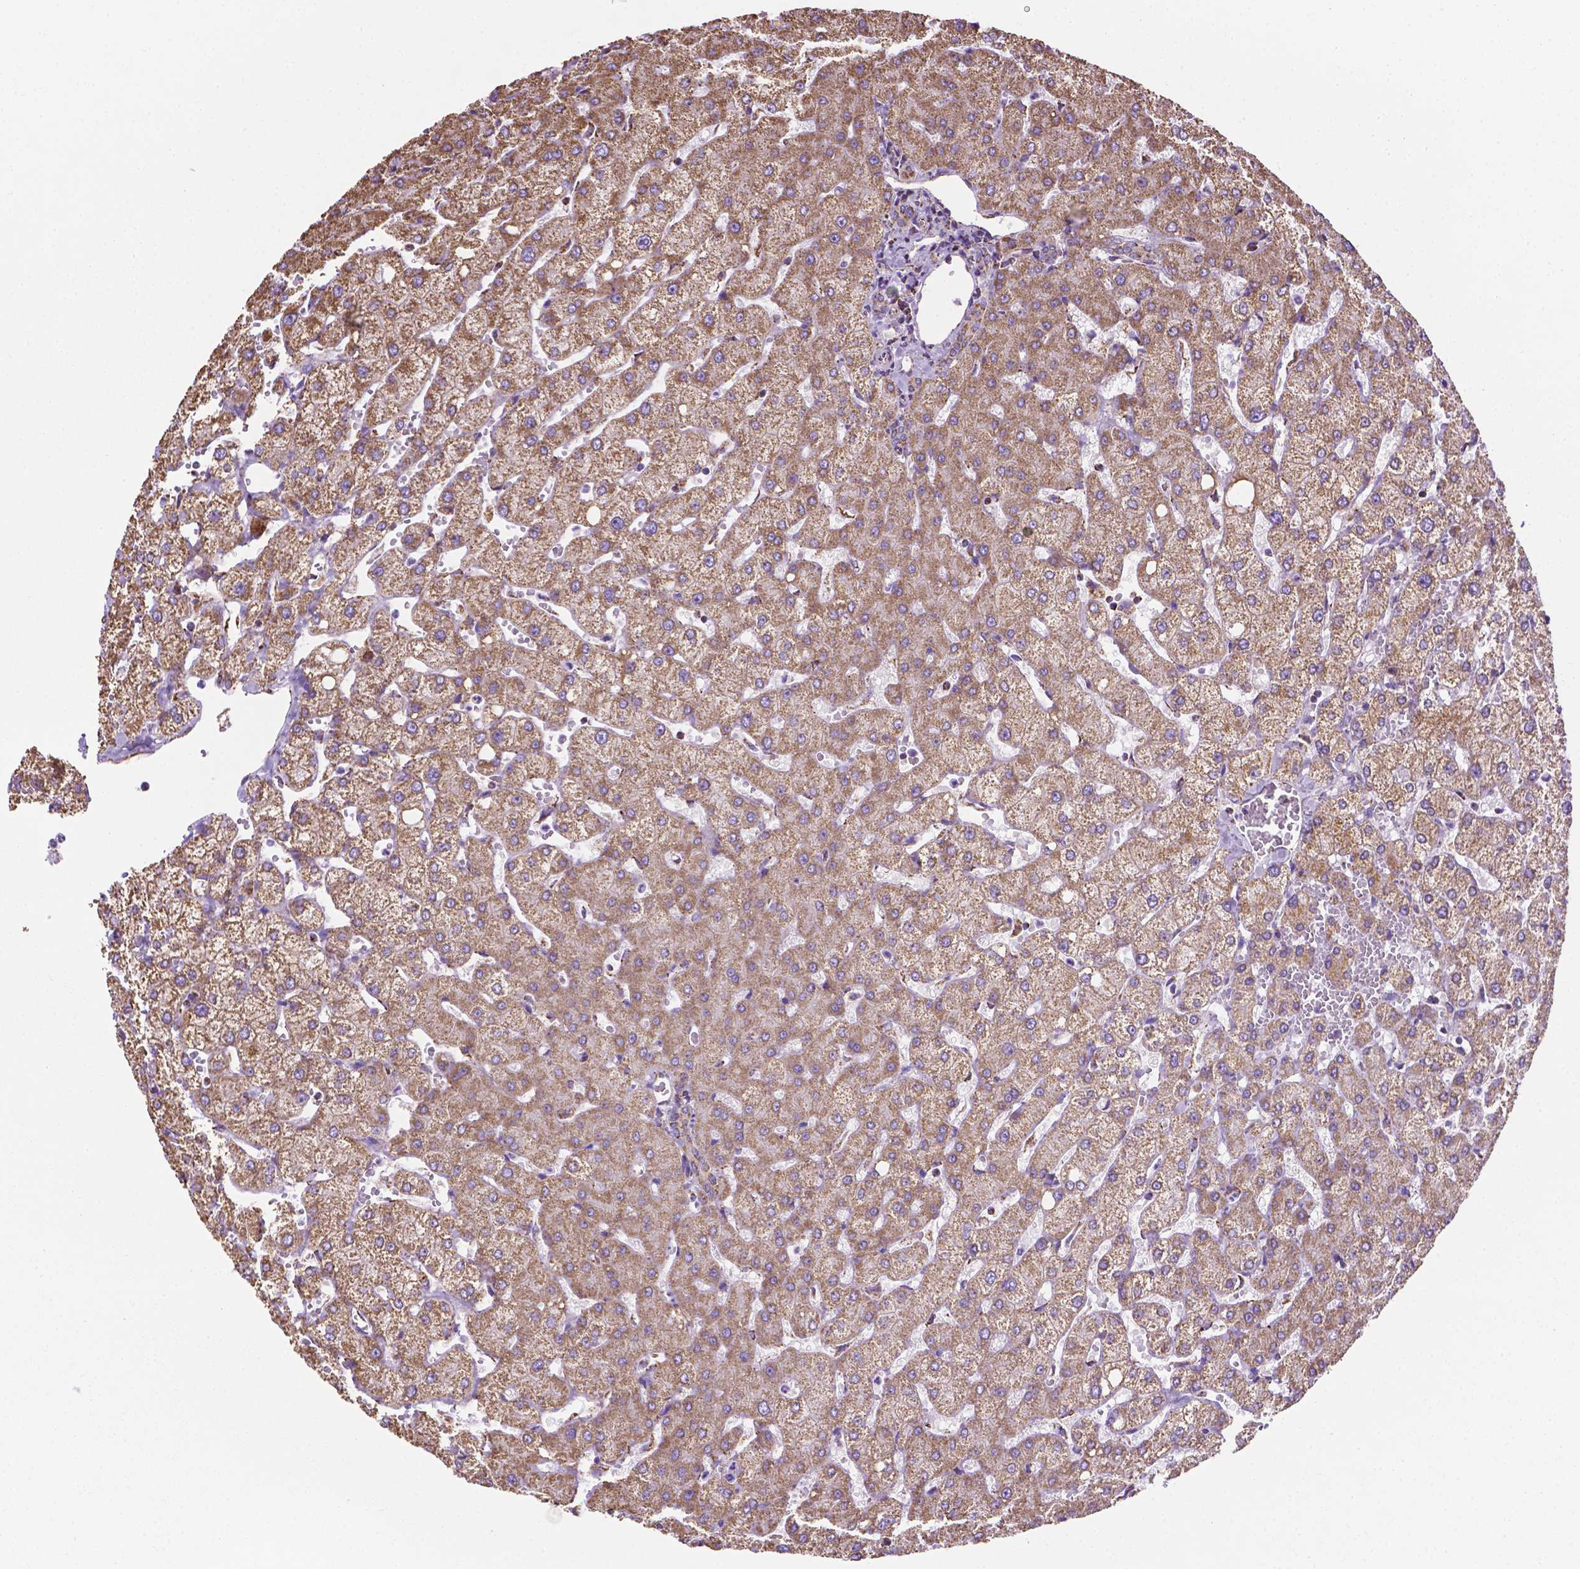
{"staining": {"intensity": "moderate", "quantity": "25%-75%", "location": "cytoplasmic/membranous"}, "tissue": "liver", "cell_type": "Cholangiocytes", "image_type": "normal", "snomed": [{"axis": "morphology", "description": "Normal tissue, NOS"}, {"axis": "topography", "description": "Liver"}], "caption": "An image of human liver stained for a protein shows moderate cytoplasmic/membranous brown staining in cholangiocytes. Nuclei are stained in blue.", "gene": "RMDN3", "patient": {"sex": "female", "age": 54}}